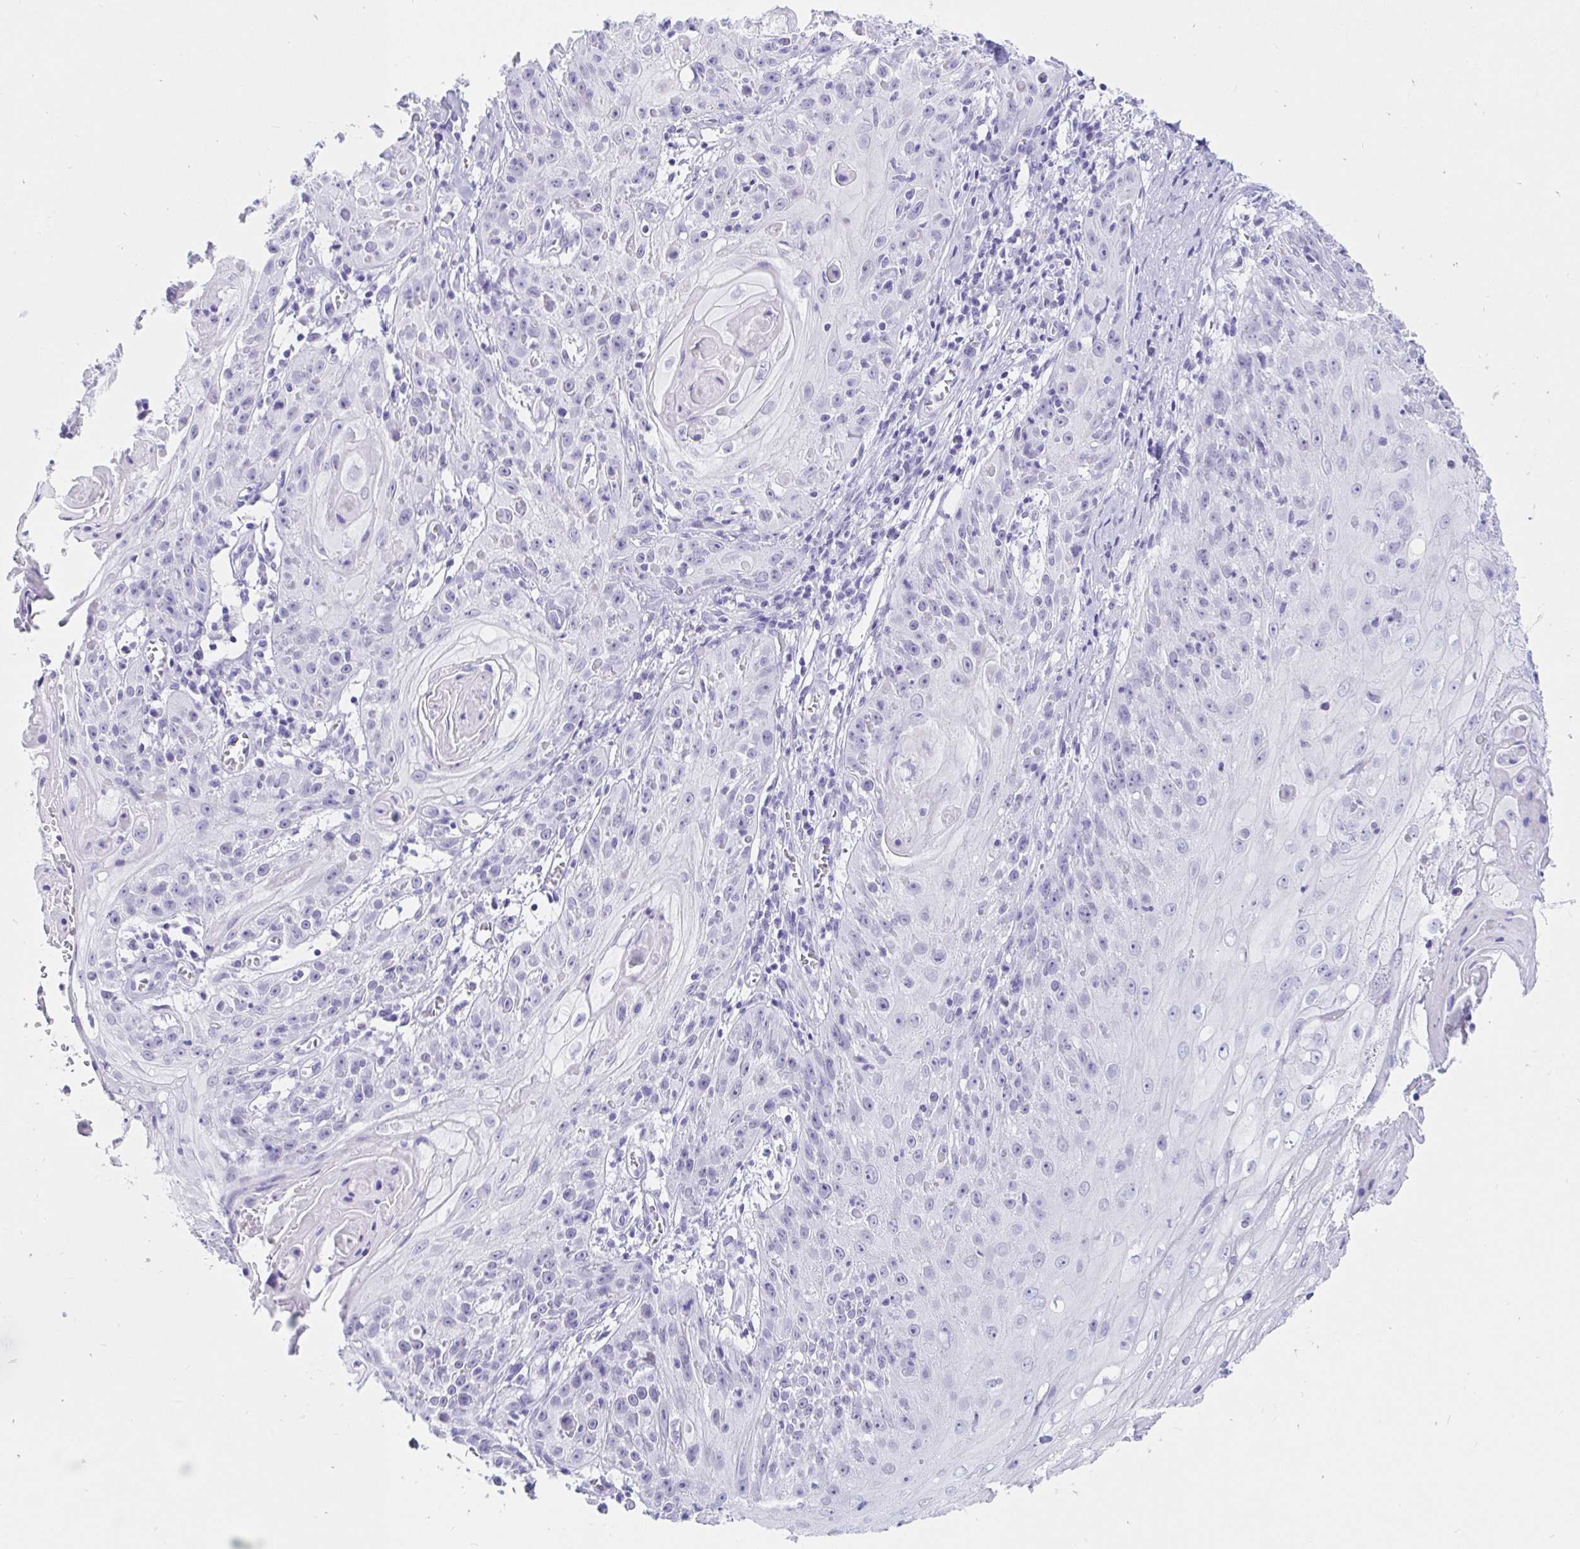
{"staining": {"intensity": "negative", "quantity": "none", "location": "none"}, "tissue": "skin cancer", "cell_type": "Tumor cells", "image_type": "cancer", "snomed": [{"axis": "morphology", "description": "Squamous cell carcinoma, NOS"}, {"axis": "topography", "description": "Skin"}, {"axis": "topography", "description": "Vulva"}], "caption": "This is an immunohistochemistry (IHC) photomicrograph of skin cancer (squamous cell carcinoma). There is no expression in tumor cells.", "gene": "OR6T1", "patient": {"sex": "female", "age": 76}}